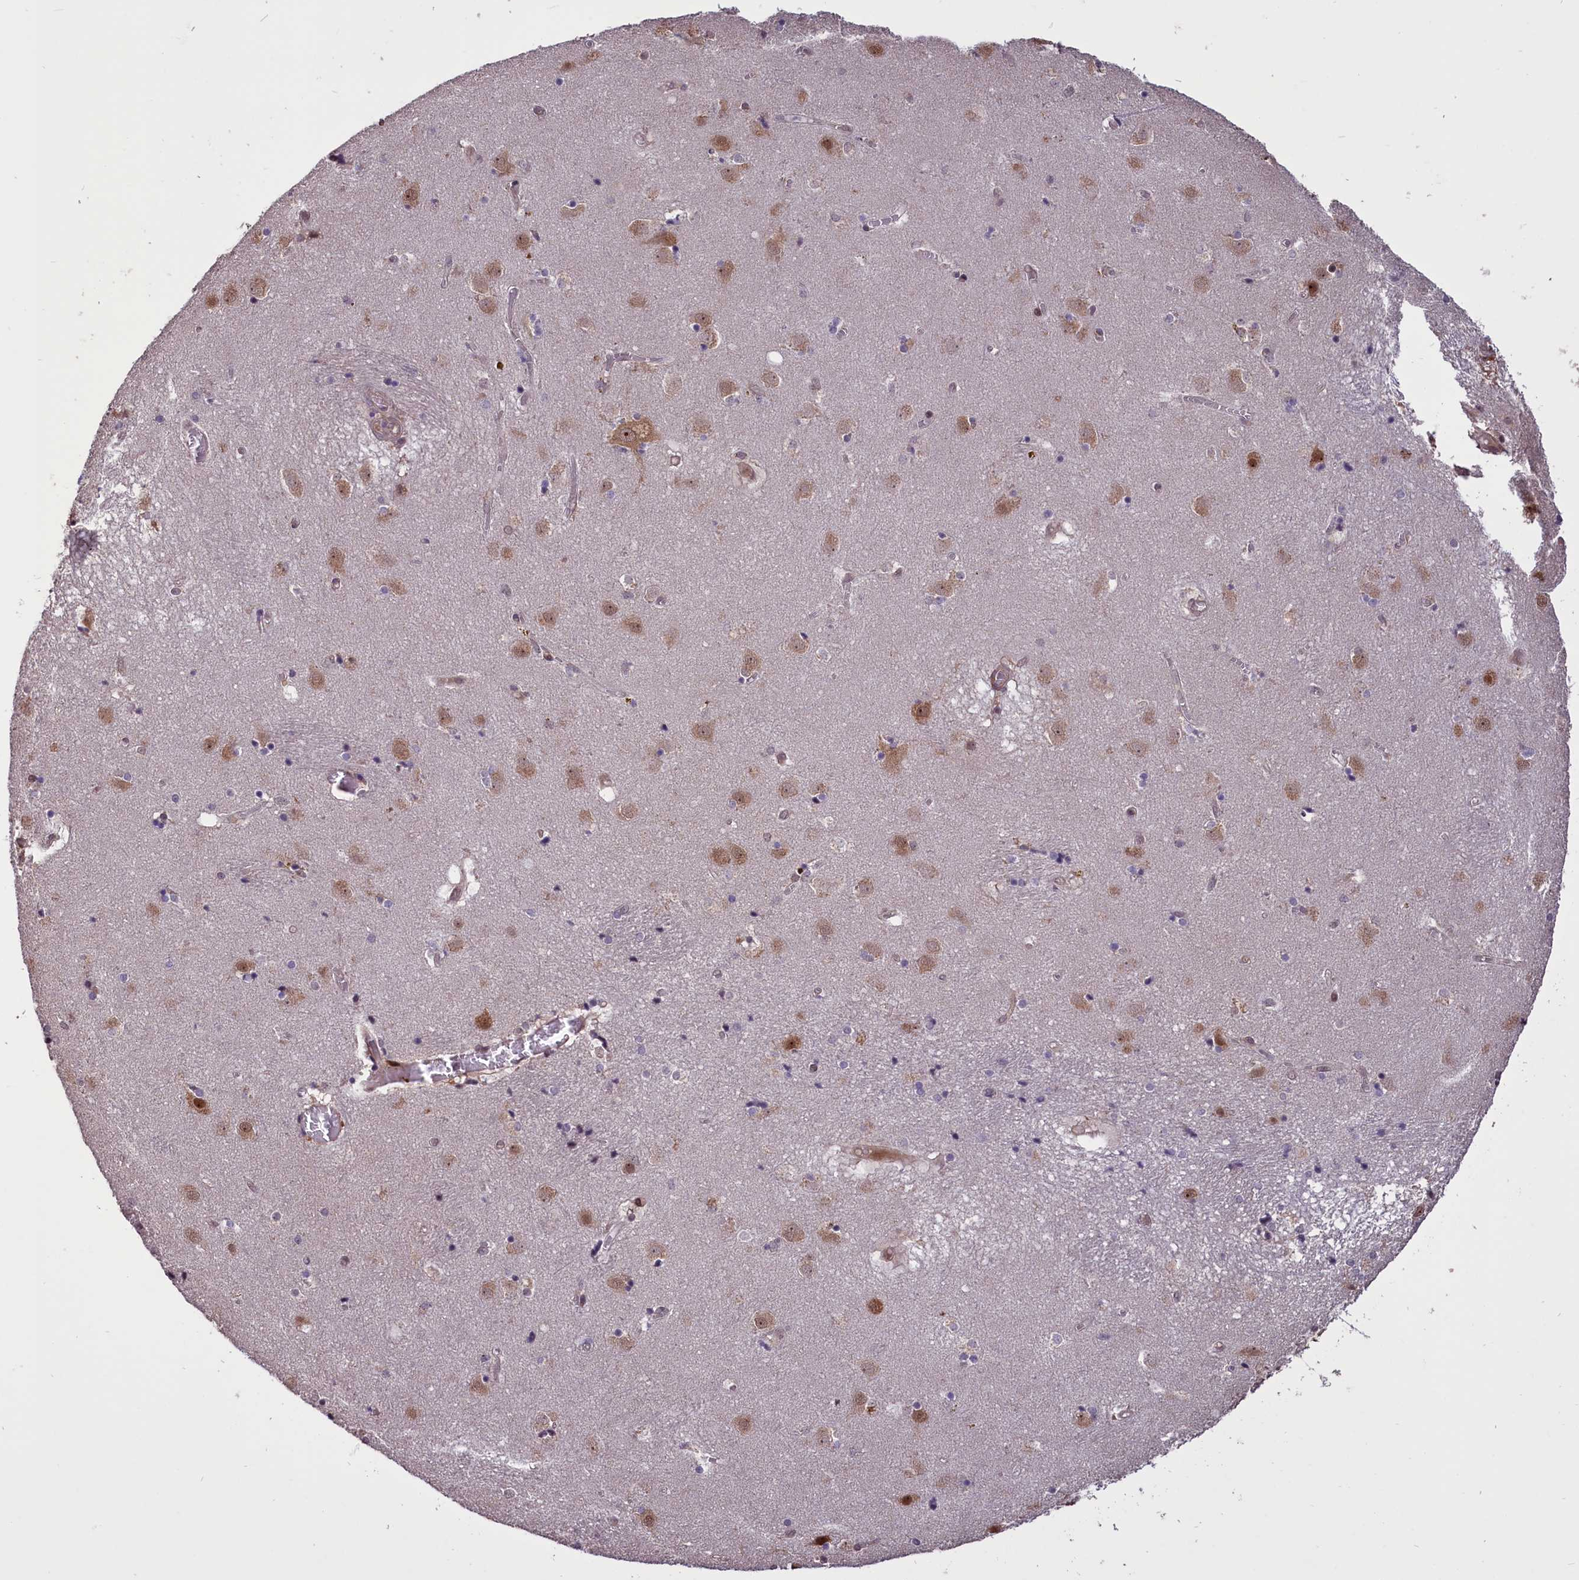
{"staining": {"intensity": "moderate", "quantity": "<25%", "location": "nuclear"}, "tissue": "caudate", "cell_type": "Glial cells", "image_type": "normal", "snomed": [{"axis": "morphology", "description": "Normal tissue, NOS"}, {"axis": "topography", "description": "Lateral ventricle wall"}], "caption": "DAB immunohistochemical staining of unremarkable caudate exhibits moderate nuclear protein expression in about <25% of glial cells.", "gene": "SHFL", "patient": {"sex": "male", "age": 70}}